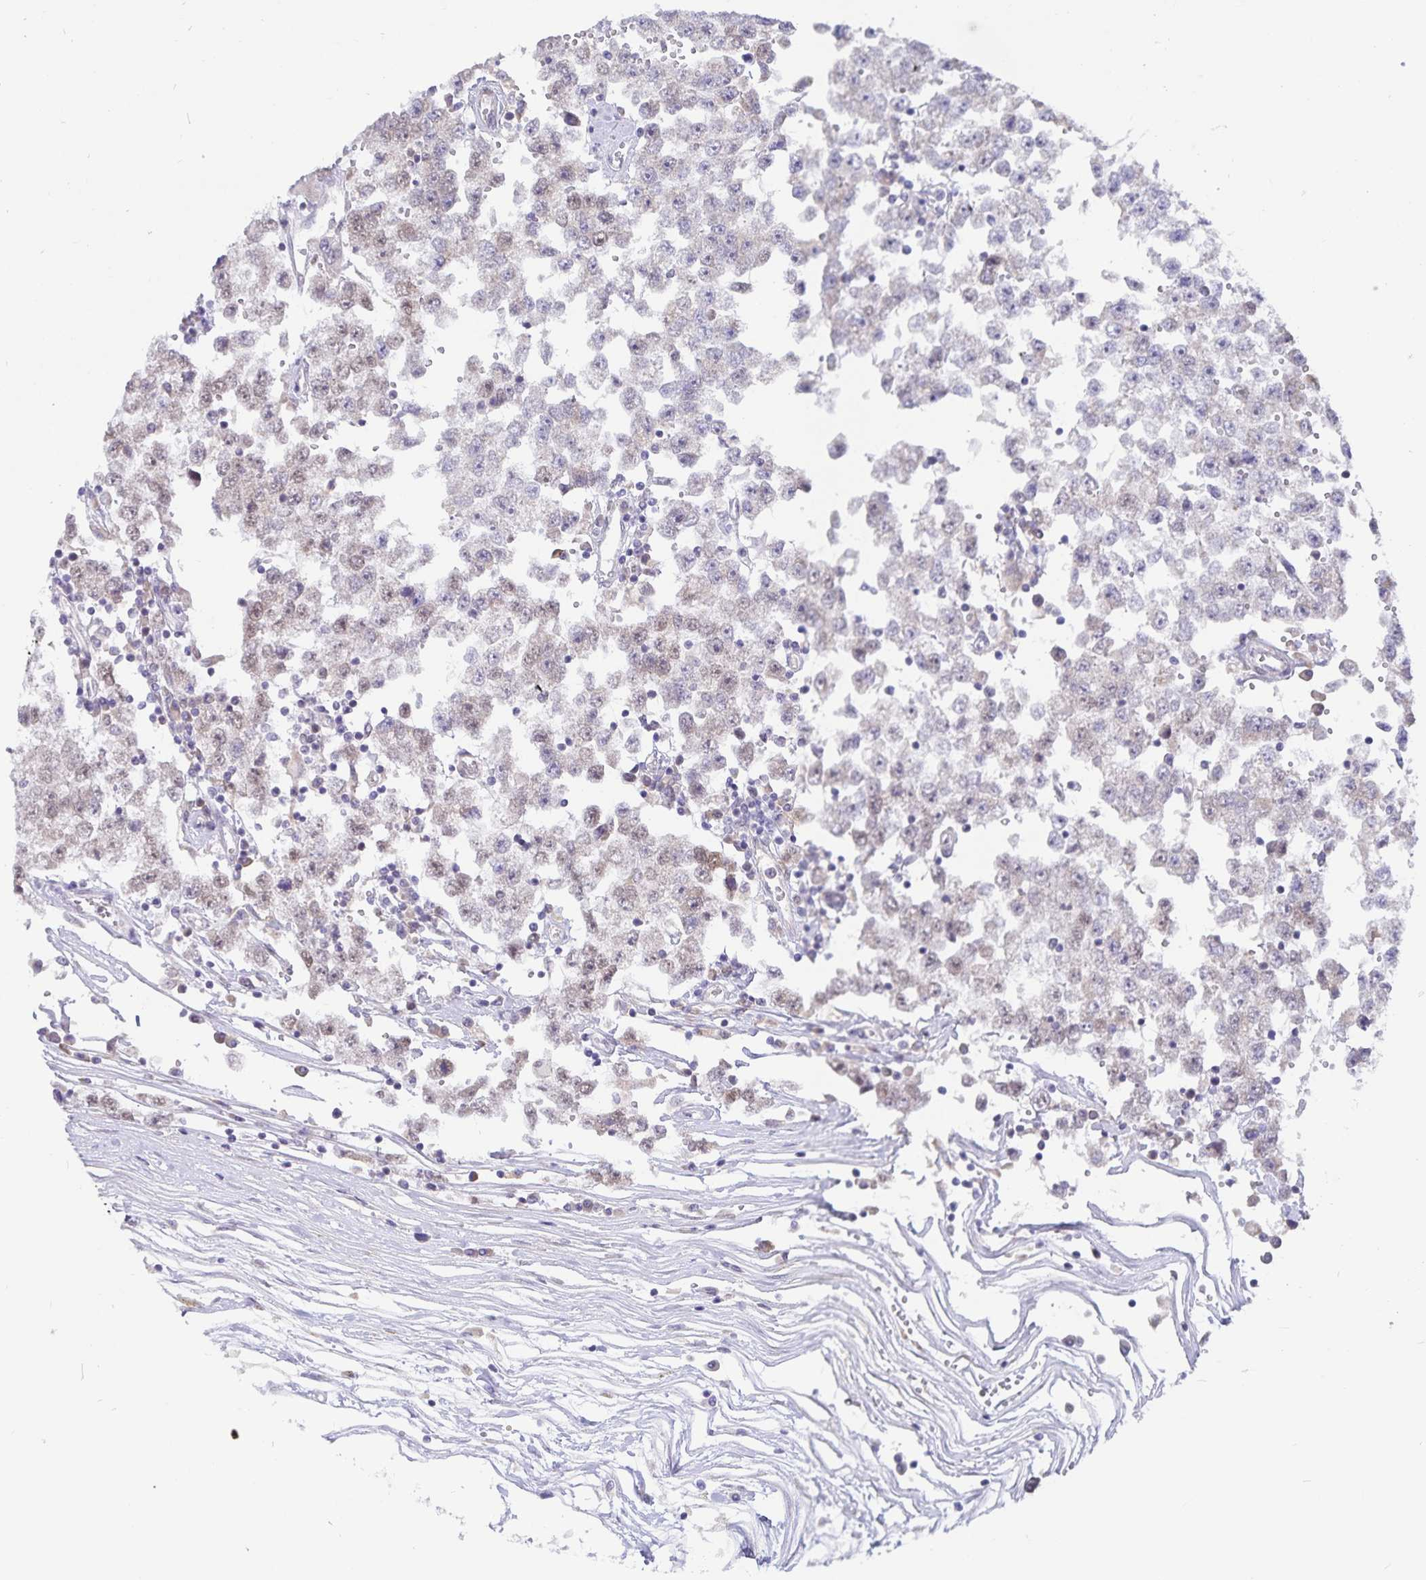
{"staining": {"intensity": "weak", "quantity": ">75%", "location": "nuclear"}, "tissue": "testis cancer", "cell_type": "Tumor cells", "image_type": "cancer", "snomed": [{"axis": "morphology", "description": "Seminoma, NOS"}, {"axis": "topography", "description": "Testis"}], "caption": "About >75% of tumor cells in testis cancer demonstrate weak nuclear protein staining as visualized by brown immunohistochemical staining.", "gene": "ATP2A2", "patient": {"sex": "male", "age": 34}}